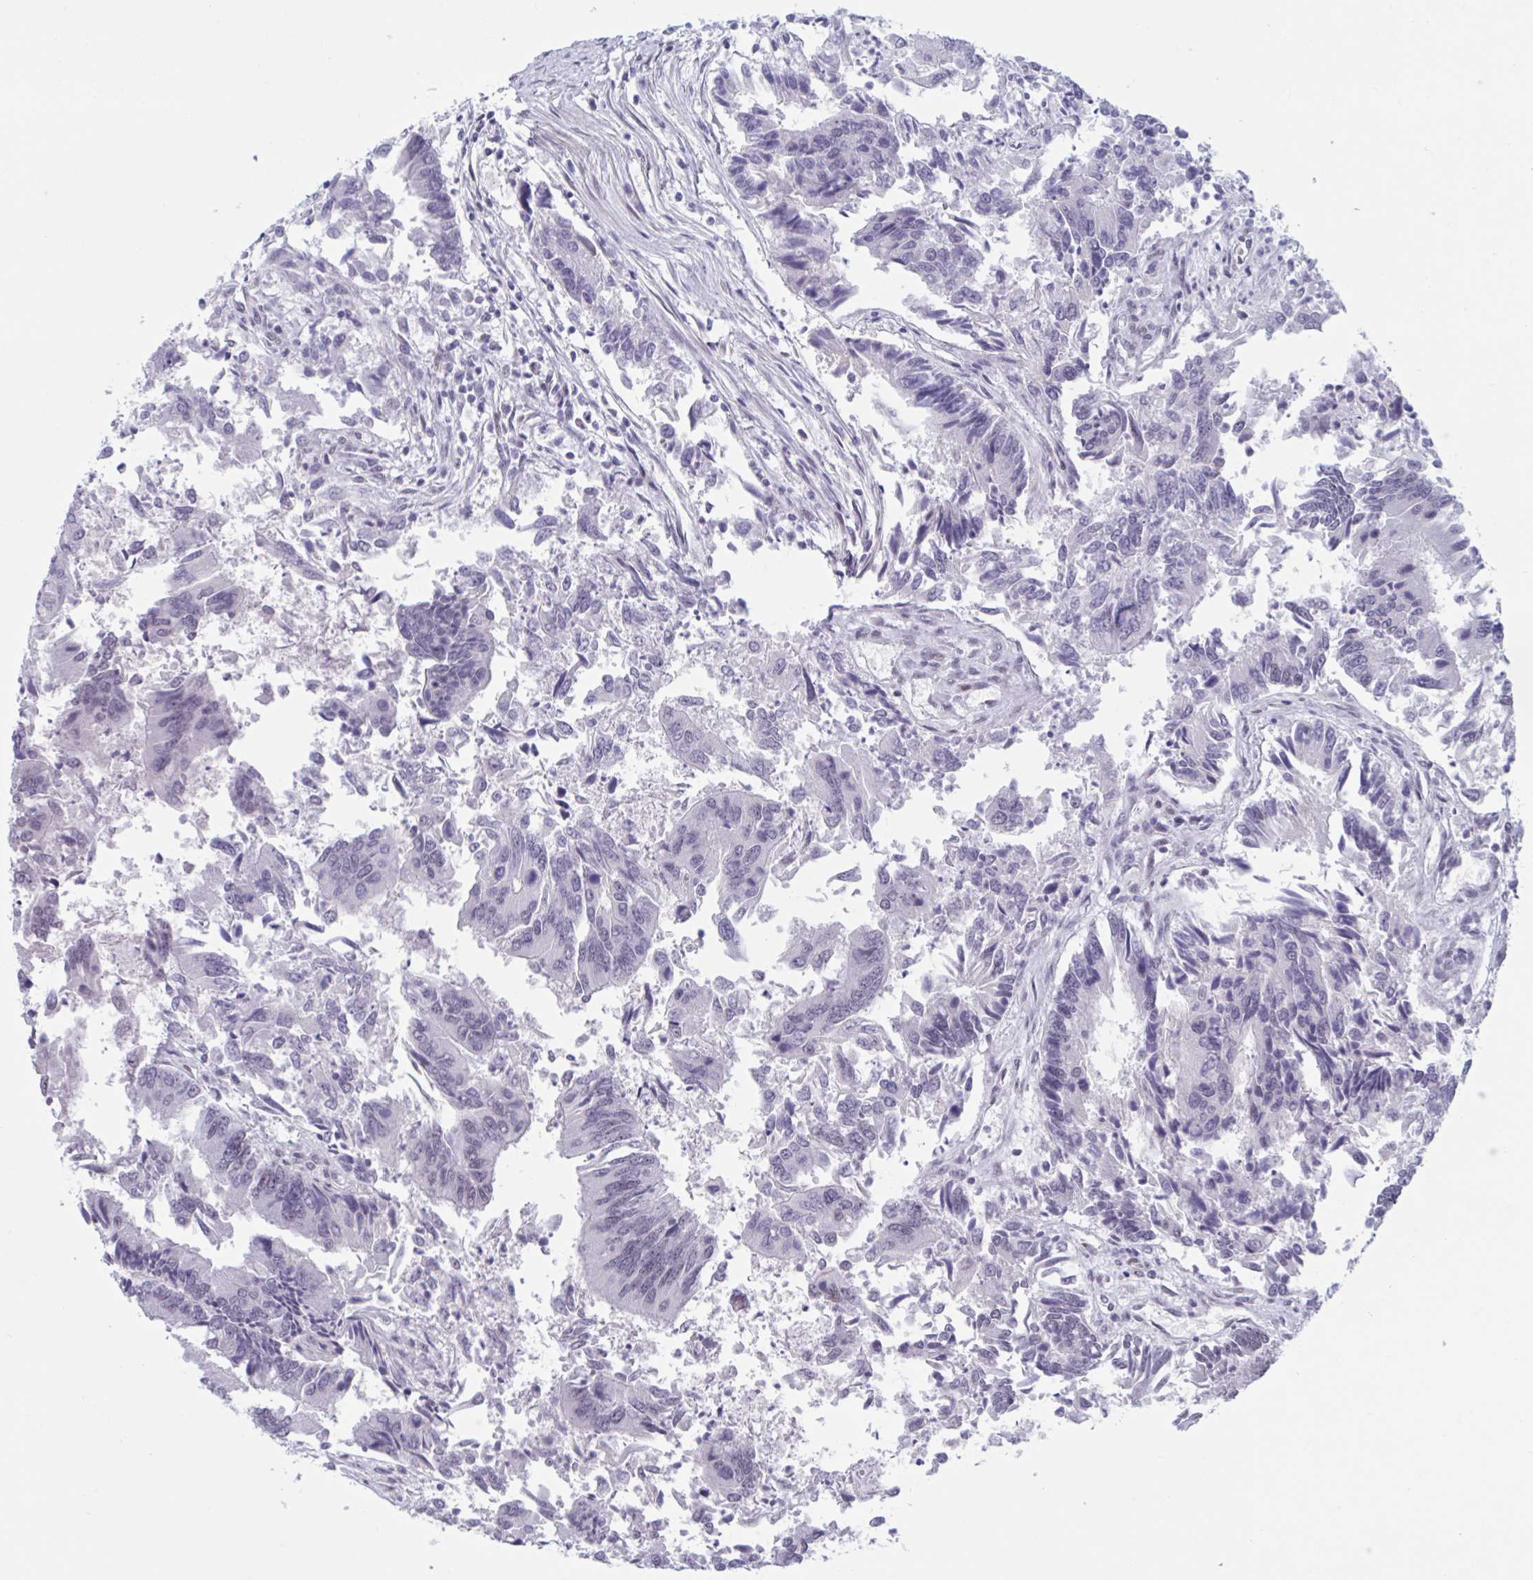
{"staining": {"intensity": "weak", "quantity": "<25%", "location": "nuclear"}, "tissue": "colorectal cancer", "cell_type": "Tumor cells", "image_type": "cancer", "snomed": [{"axis": "morphology", "description": "Adenocarcinoma, NOS"}, {"axis": "topography", "description": "Colon"}], "caption": "Colorectal adenocarcinoma stained for a protein using immunohistochemistry (IHC) shows no staining tumor cells.", "gene": "HSD17B6", "patient": {"sex": "female", "age": 67}}